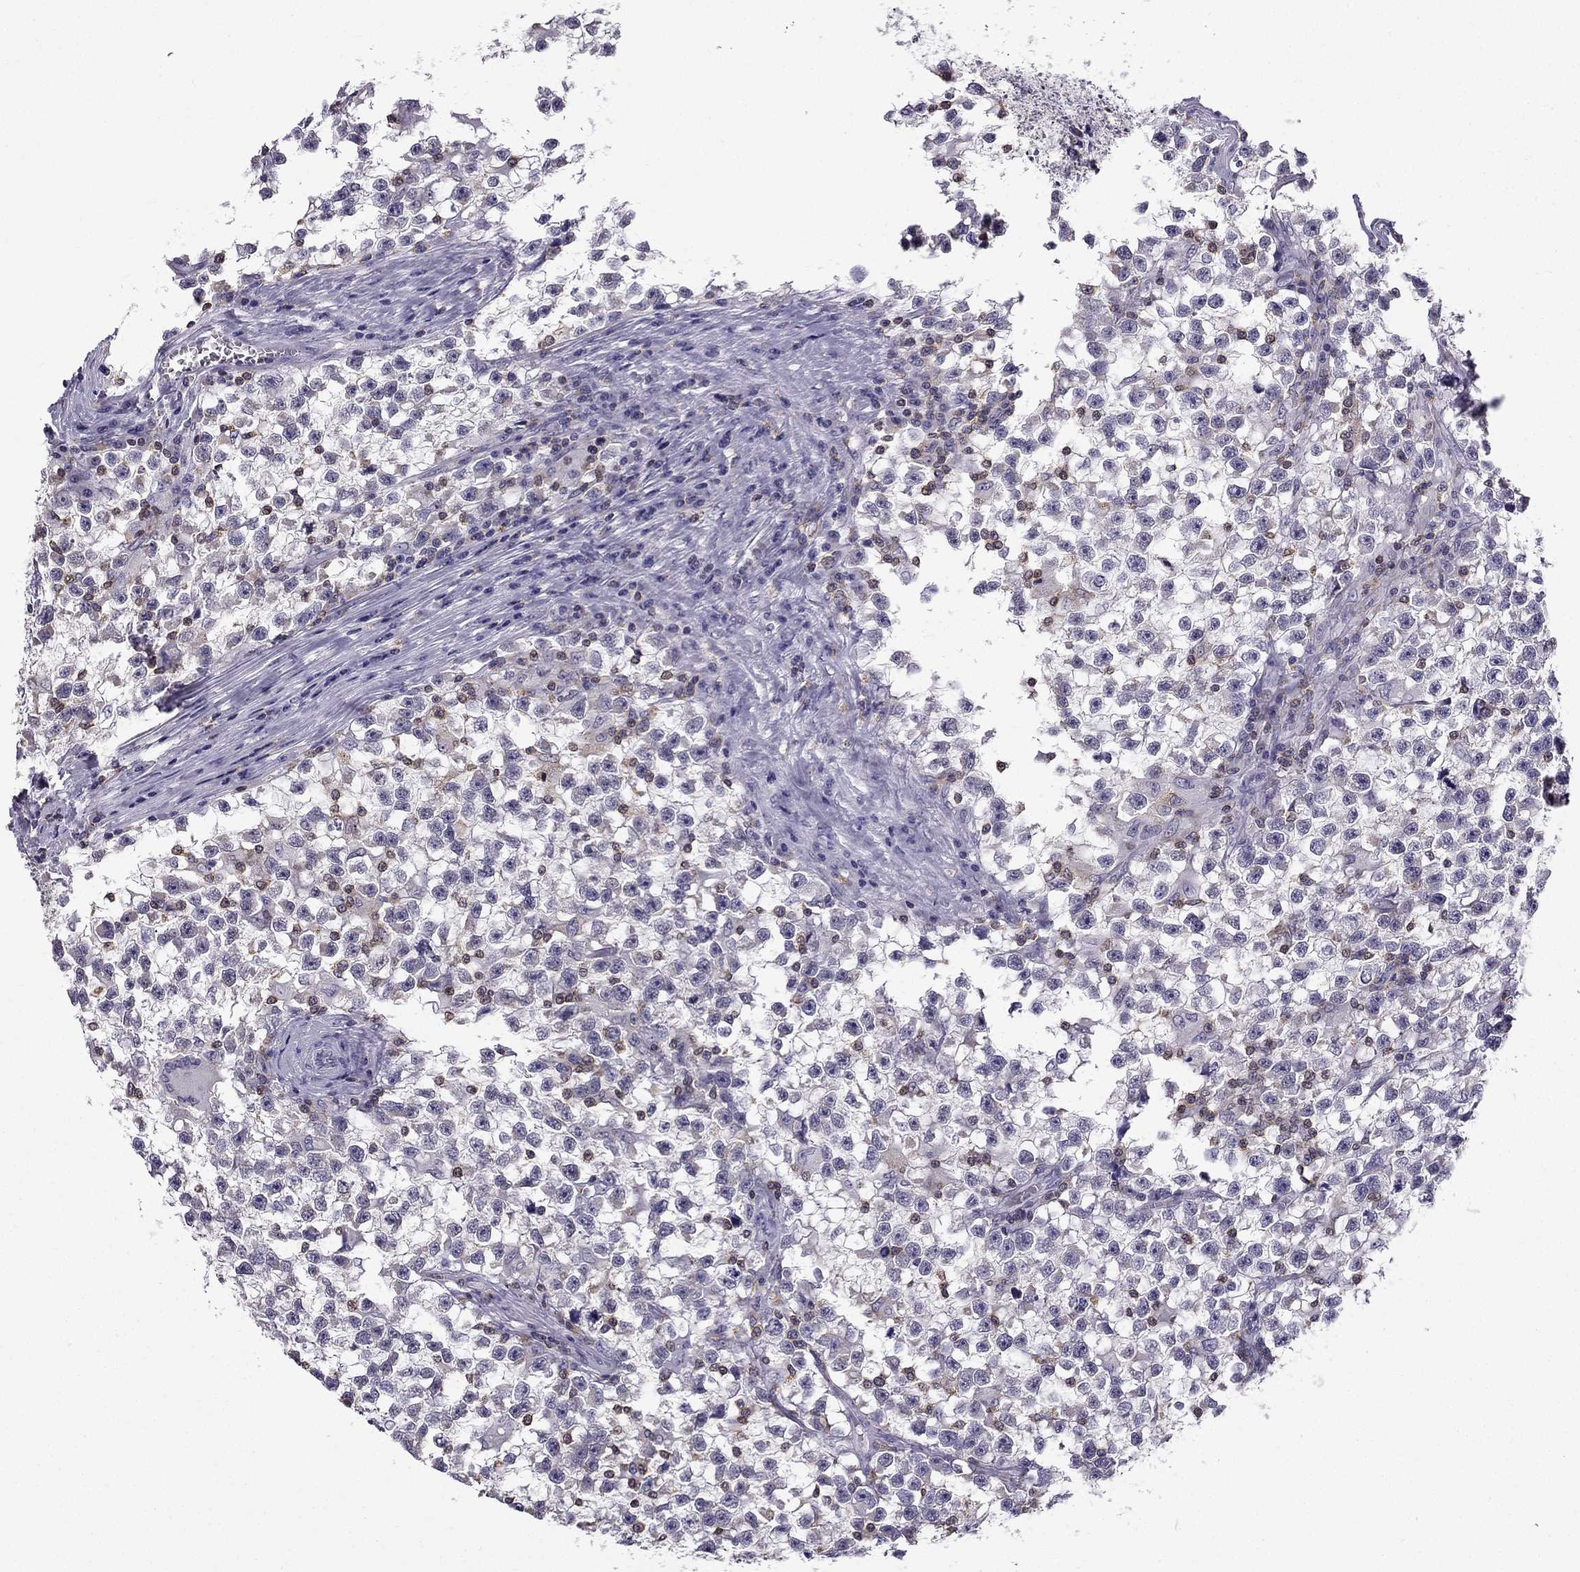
{"staining": {"intensity": "negative", "quantity": "none", "location": "none"}, "tissue": "testis cancer", "cell_type": "Tumor cells", "image_type": "cancer", "snomed": [{"axis": "morphology", "description": "Seminoma, NOS"}, {"axis": "topography", "description": "Testis"}], "caption": "IHC photomicrograph of testis cancer (seminoma) stained for a protein (brown), which reveals no positivity in tumor cells. Nuclei are stained in blue.", "gene": "CCK", "patient": {"sex": "male", "age": 31}}